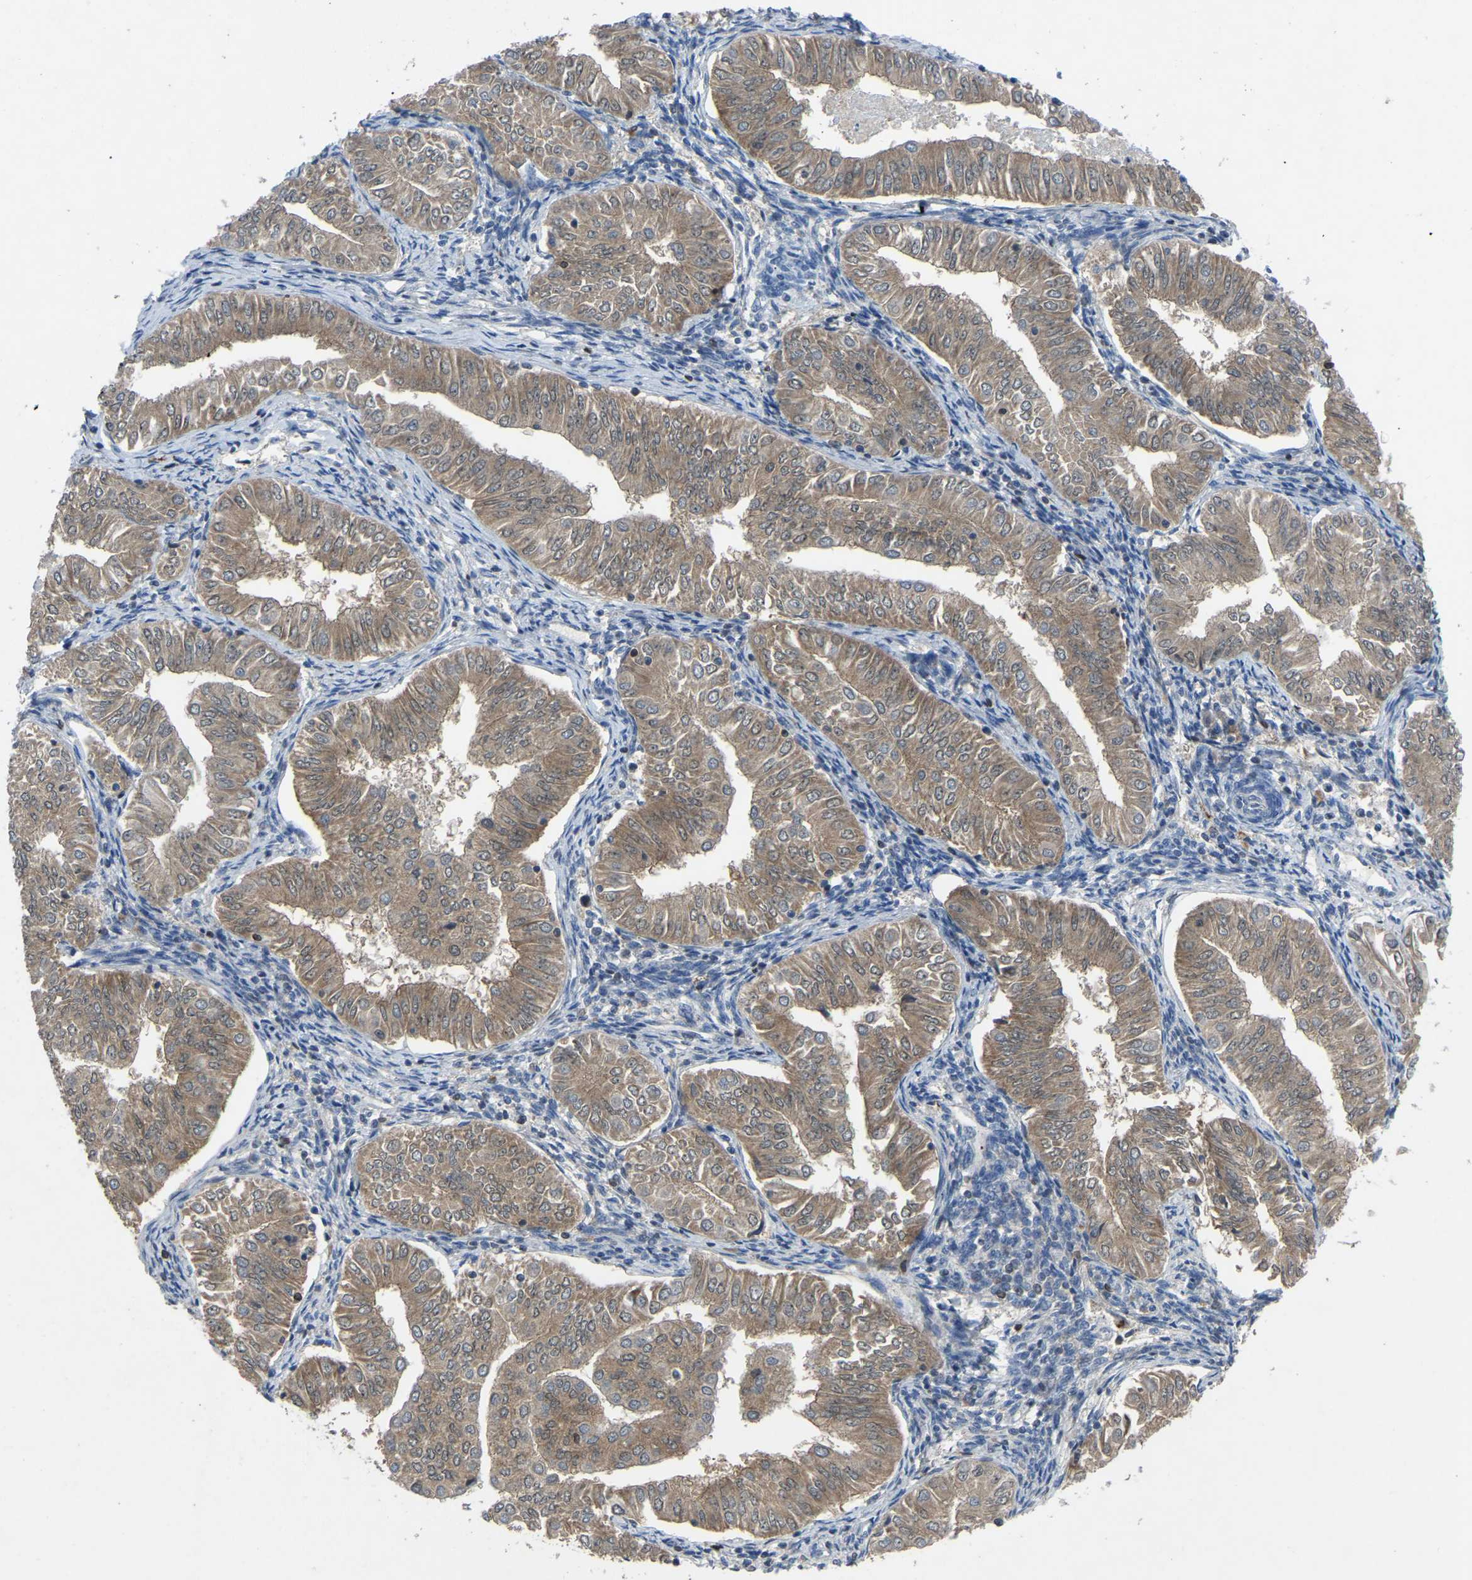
{"staining": {"intensity": "weak", "quantity": ">75%", "location": "cytoplasmic/membranous"}, "tissue": "endometrial cancer", "cell_type": "Tumor cells", "image_type": "cancer", "snomed": [{"axis": "morphology", "description": "Normal tissue, NOS"}, {"axis": "morphology", "description": "Adenocarcinoma, NOS"}, {"axis": "topography", "description": "Endometrium"}], "caption": "About >75% of tumor cells in human endometrial cancer display weak cytoplasmic/membranous protein positivity as visualized by brown immunohistochemical staining.", "gene": "FHIT", "patient": {"sex": "female", "age": 53}}